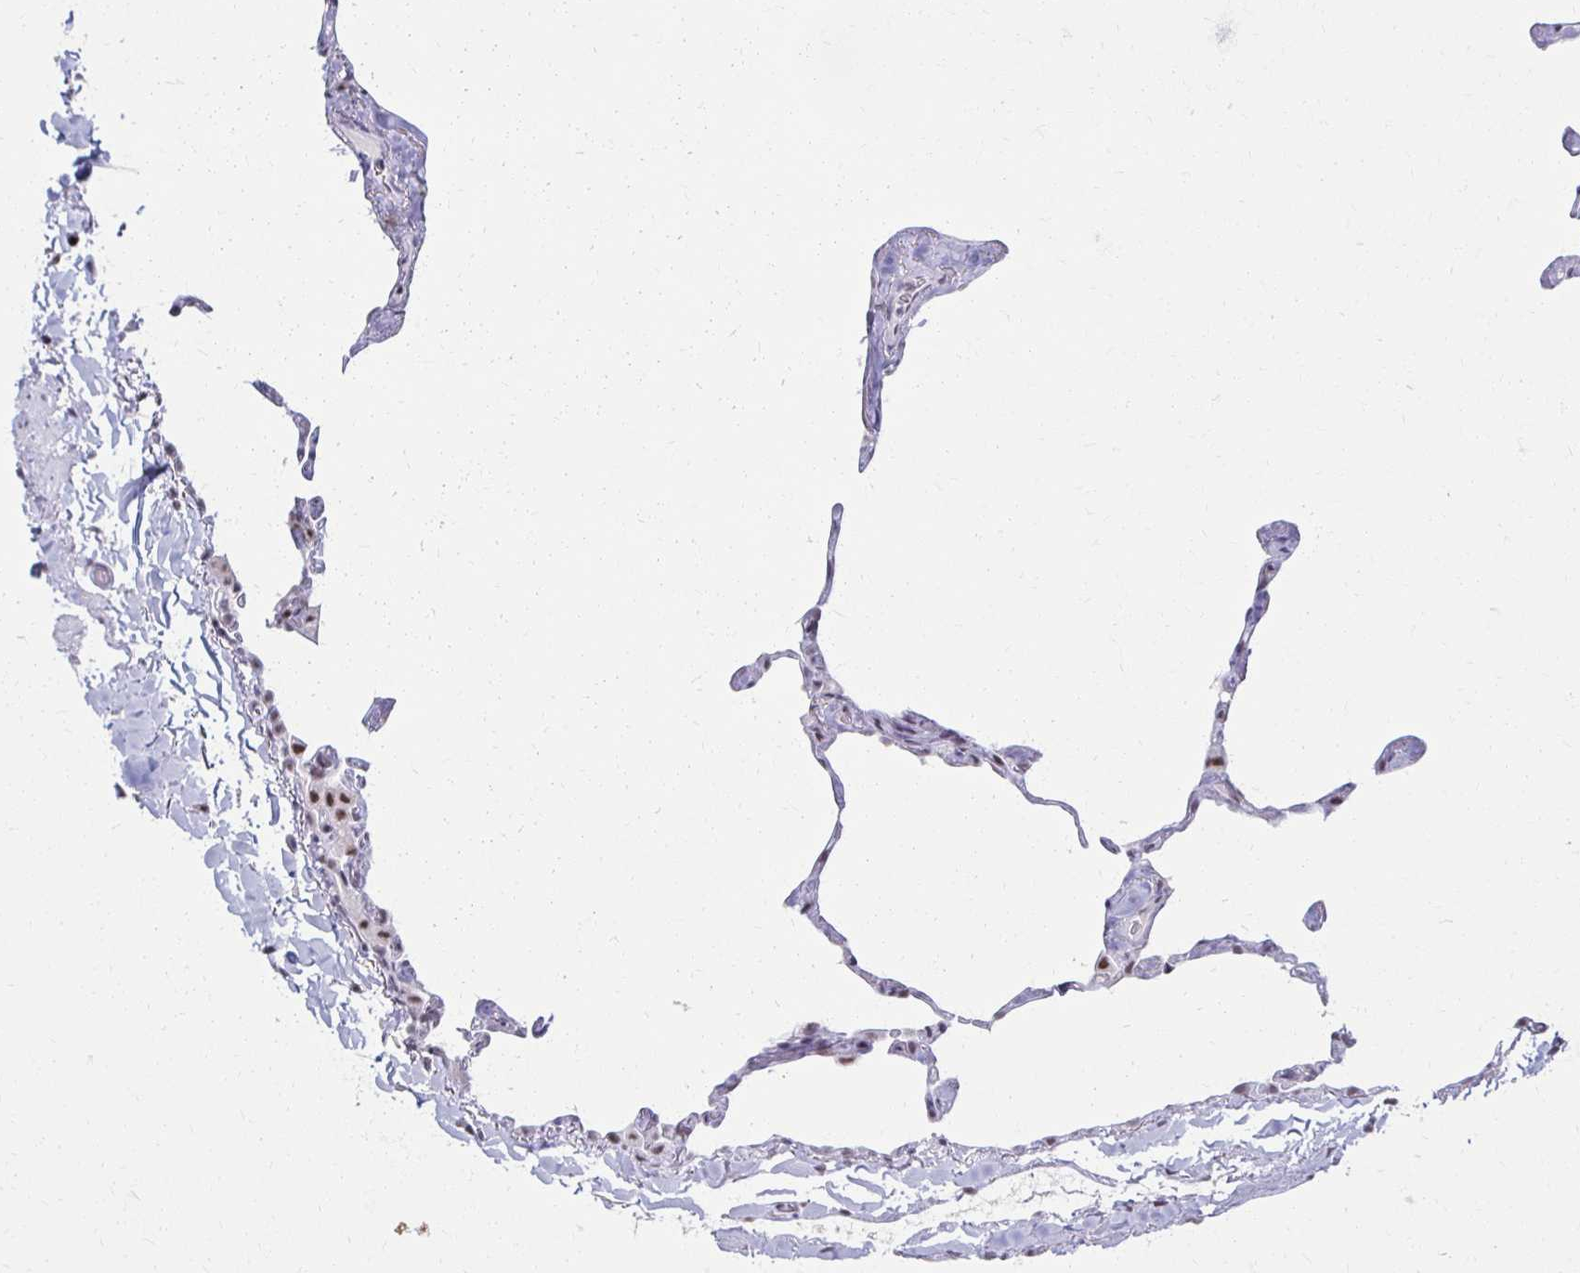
{"staining": {"intensity": "negative", "quantity": "none", "location": "none"}, "tissue": "lung", "cell_type": "Alveolar cells", "image_type": "normal", "snomed": [{"axis": "morphology", "description": "Normal tissue, NOS"}, {"axis": "topography", "description": "Lung"}], "caption": "Protein analysis of normal lung shows no significant expression in alveolar cells. Brightfield microscopy of immunohistochemistry (IHC) stained with DAB (3,3'-diaminobenzidine) (brown) and hematoxylin (blue), captured at high magnification.", "gene": "IRF7", "patient": {"sex": "male", "age": 65}}